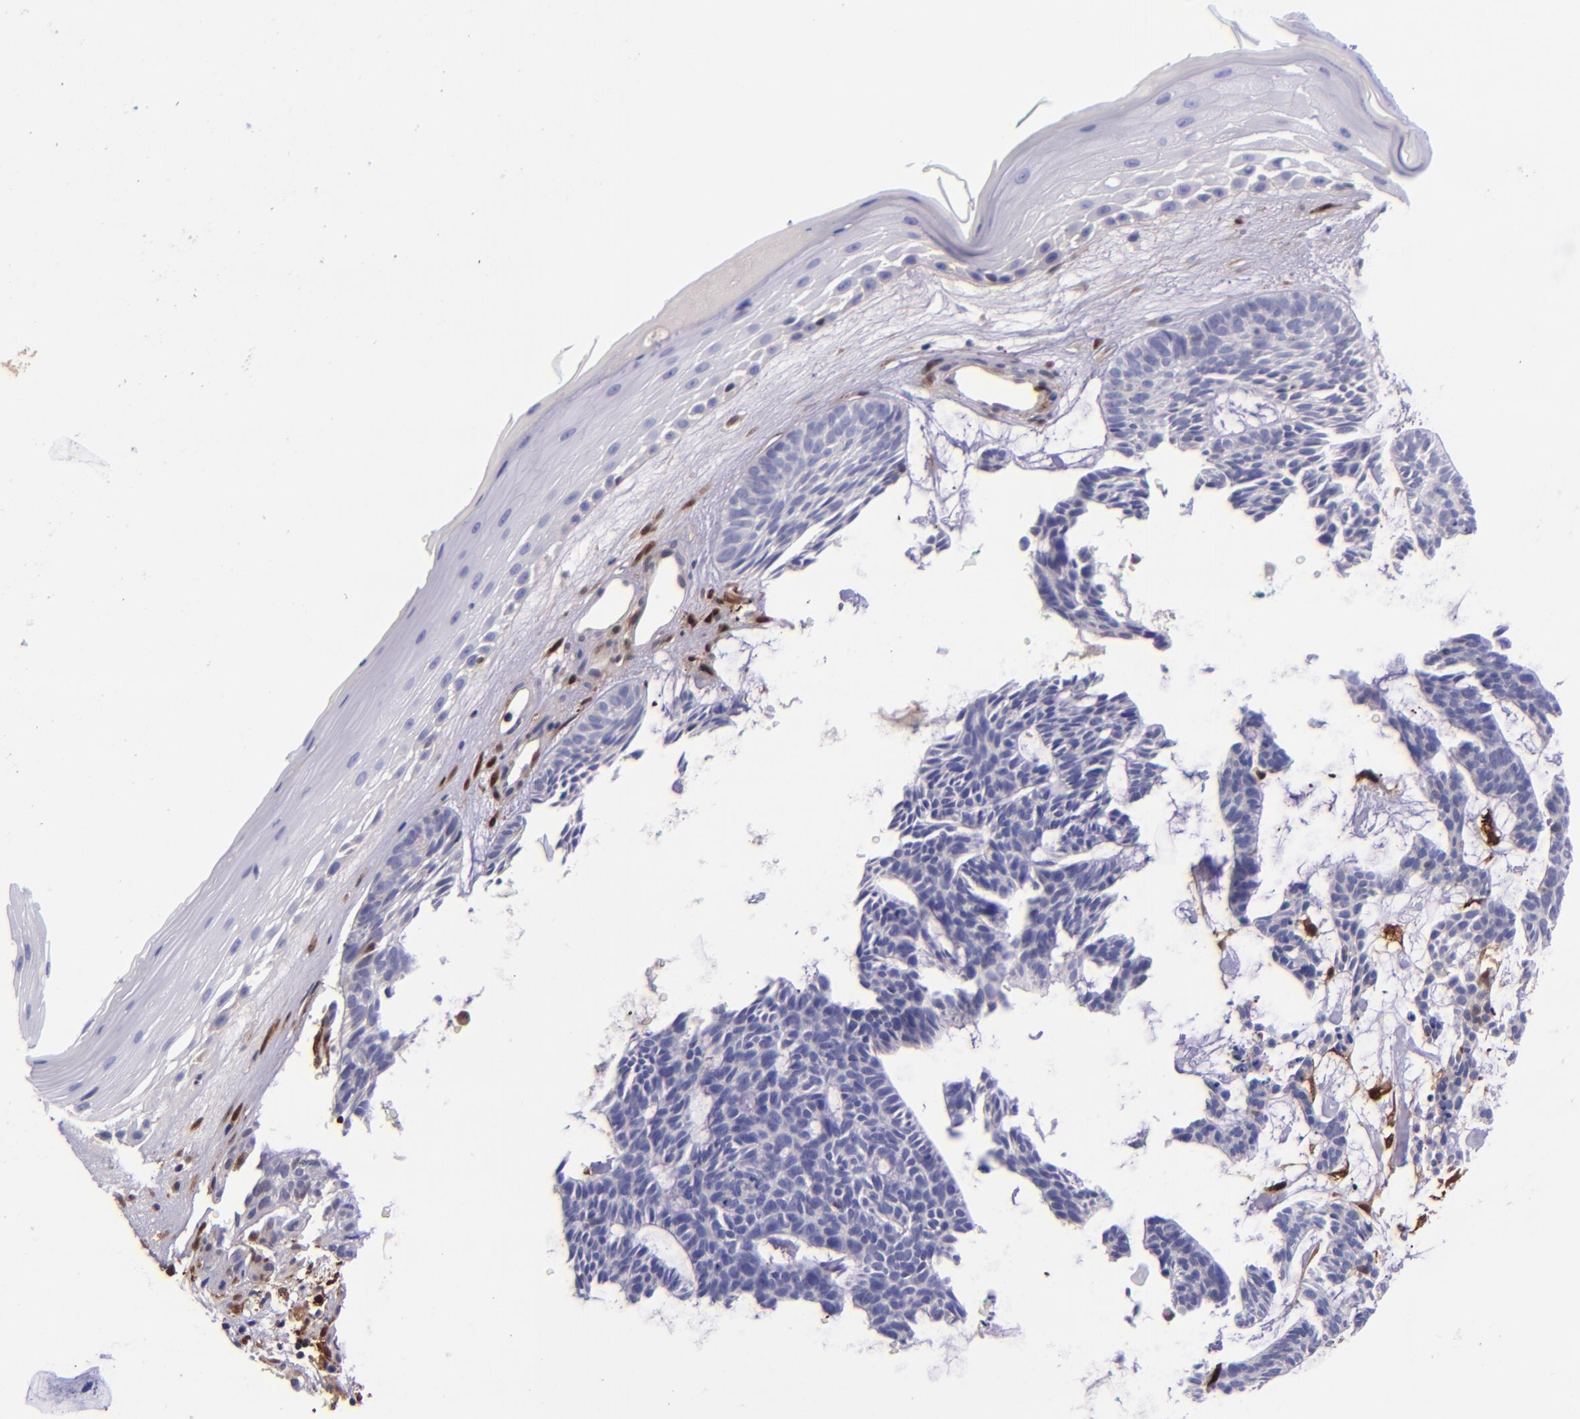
{"staining": {"intensity": "negative", "quantity": "none", "location": "none"}, "tissue": "skin cancer", "cell_type": "Tumor cells", "image_type": "cancer", "snomed": [{"axis": "morphology", "description": "Basal cell carcinoma"}, {"axis": "topography", "description": "Skin"}], "caption": "An immunohistochemistry image of skin cancer is shown. There is no staining in tumor cells of skin cancer.", "gene": "LGALS1", "patient": {"sex": "male", "age": 75}}